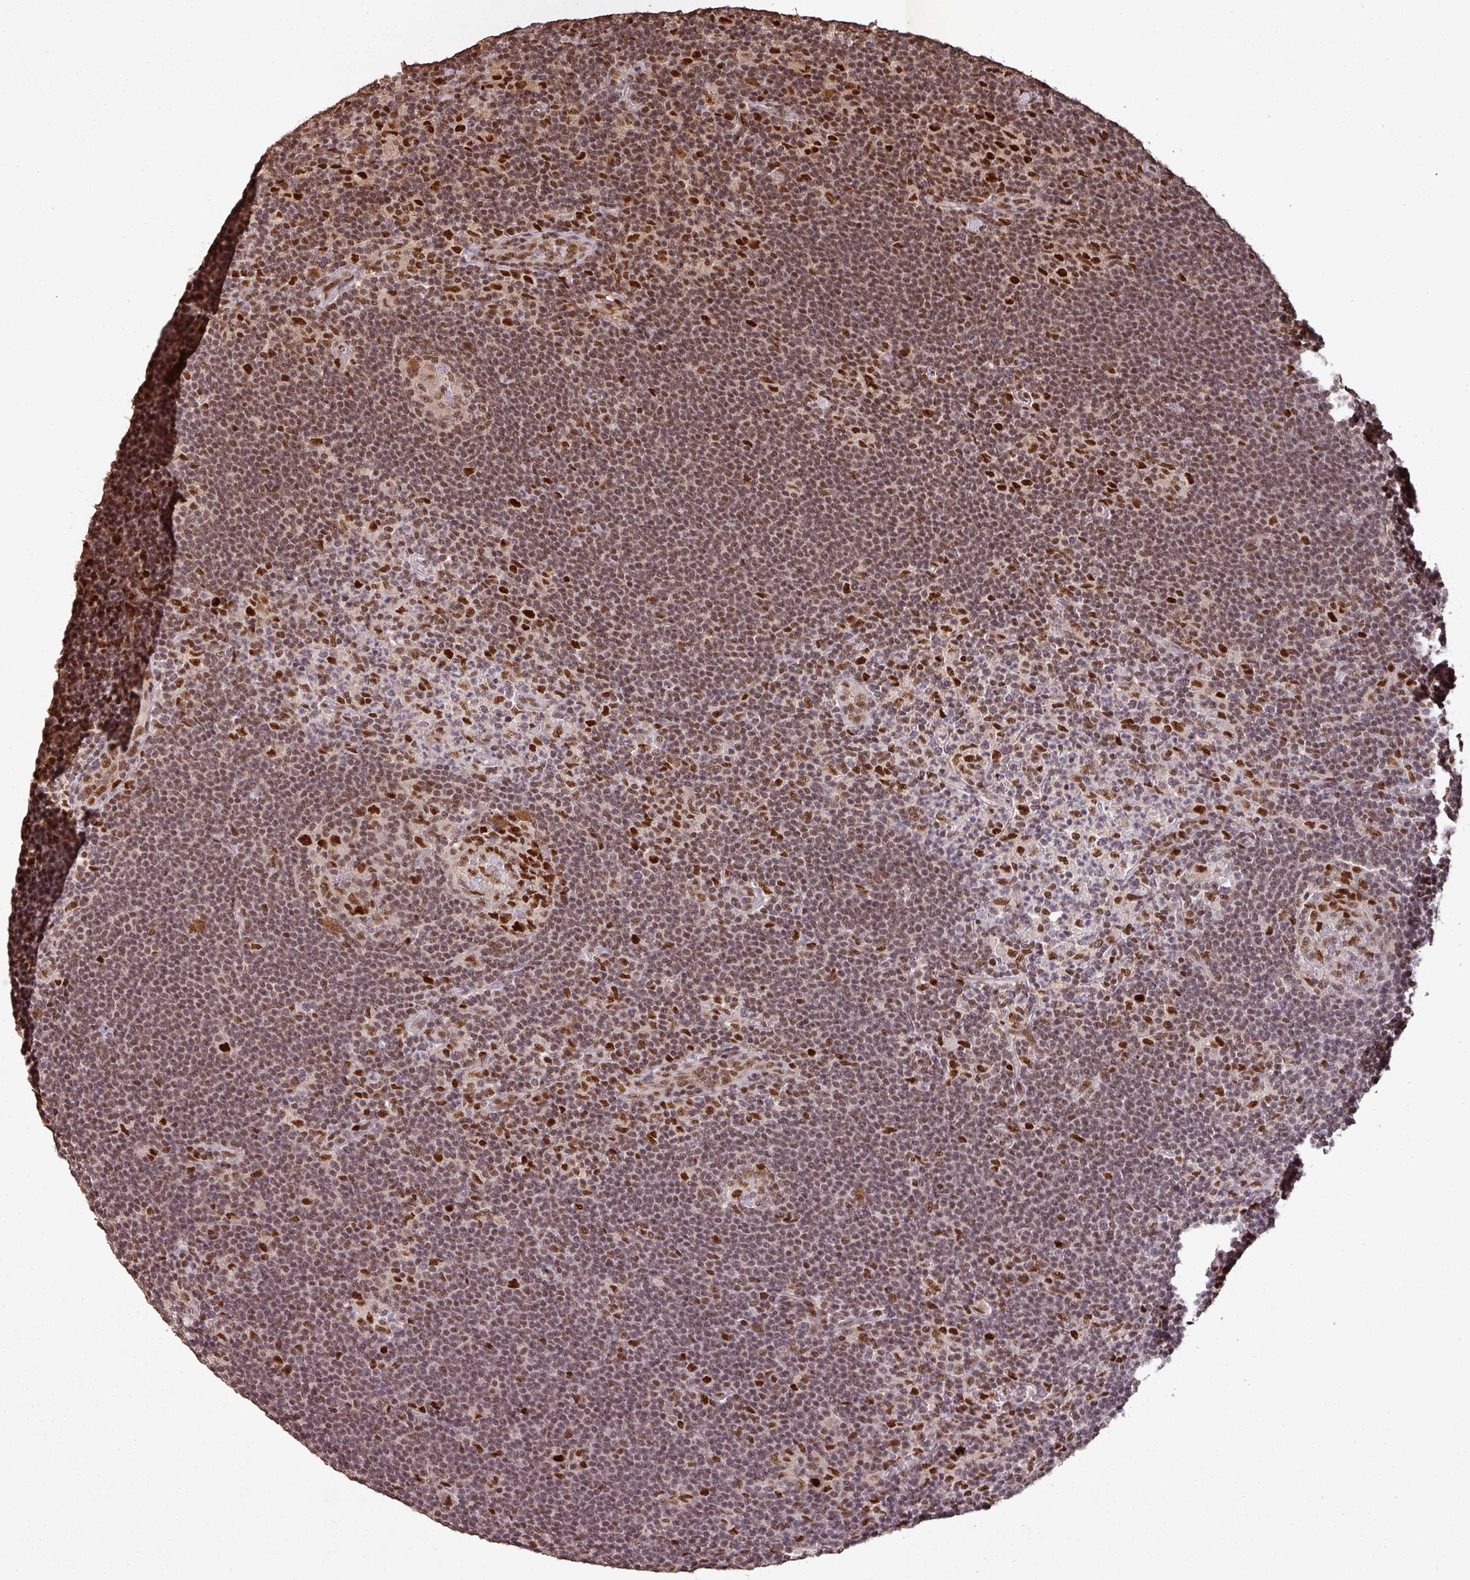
{"staining": {"intensity": "strong", "quantity": ">75%", "location": "nuclear"}, "tissue": "lymphoma", "cell_type": "Tumor cells", "image_type": "cancer", "snomed": [{"axis": "morphology", "description": "Hodgkin's disease, NOS"}, {"axis": "topography", "description": "Lymph node"}], "caption": "Immunohistochemical staining of human lymphoma displays strong nuclear protein positivity in about >75% of tumor cells.", "gene": "POLD1", "patient": {"sex": "female", "age": 57}}